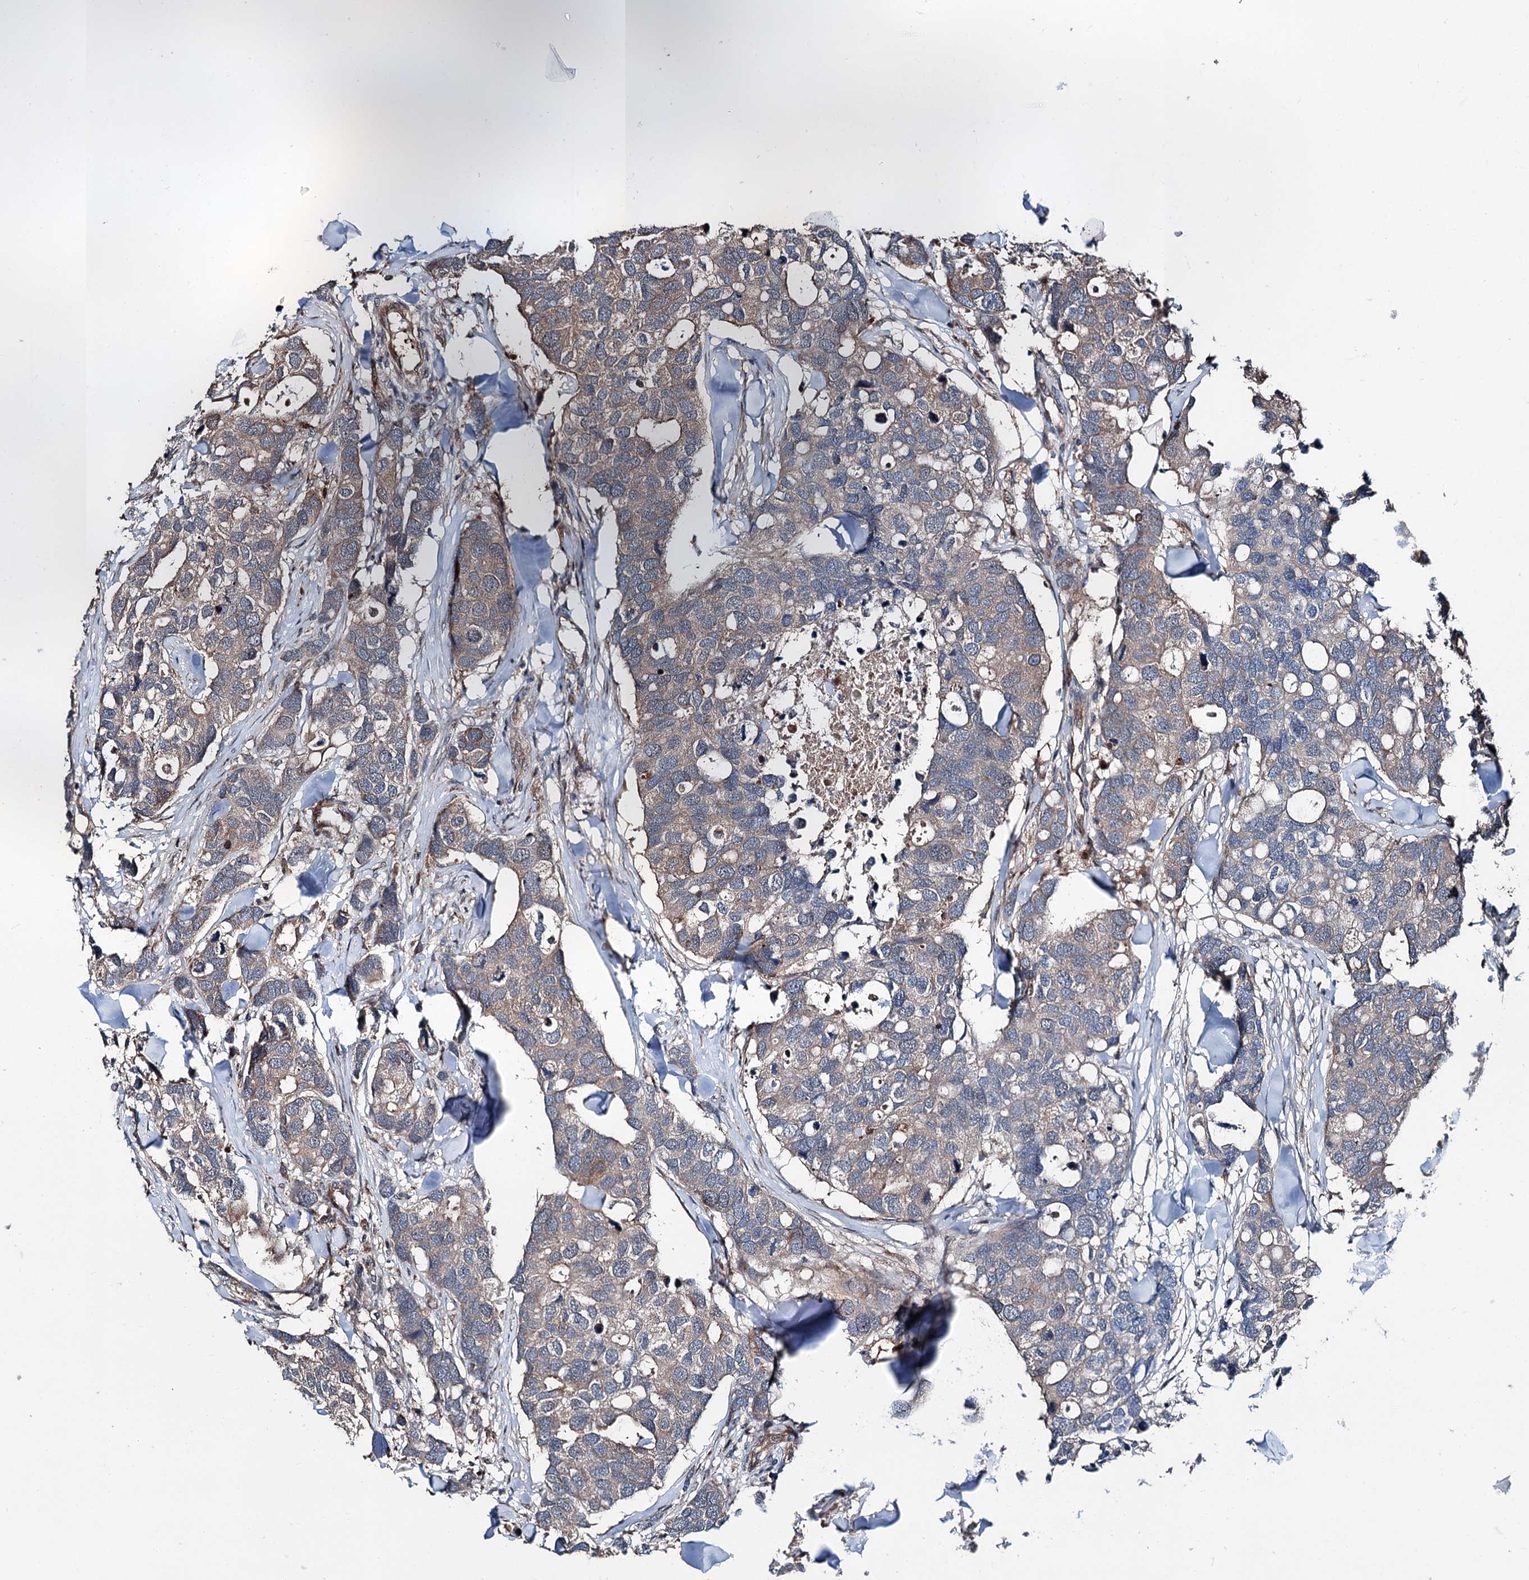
{"staining": {"intensity": "weak", "quantity": "25%-75%", "location": "cytoplasmic/membranous"}, "tissue": "breast cancer", "cell_type": "Tumor cells", "image_type": "cancer", "snomed": [{"axis": "morphology", "description": "Duct carcinoma"}, {"axis": "topography", "description": "Breast"}], "caption": "Protein expression analysis of human breast cancer reveals weak cytoplasmic/membranous expression in about 25%-75% of tumor cells. The staining was performed using DAB, with brown indicating positive protein expression. Nuclei are stained blue with hematoxylin.", "gene": "PSMD13", "patient": {"sex": "female", "age": 83}}